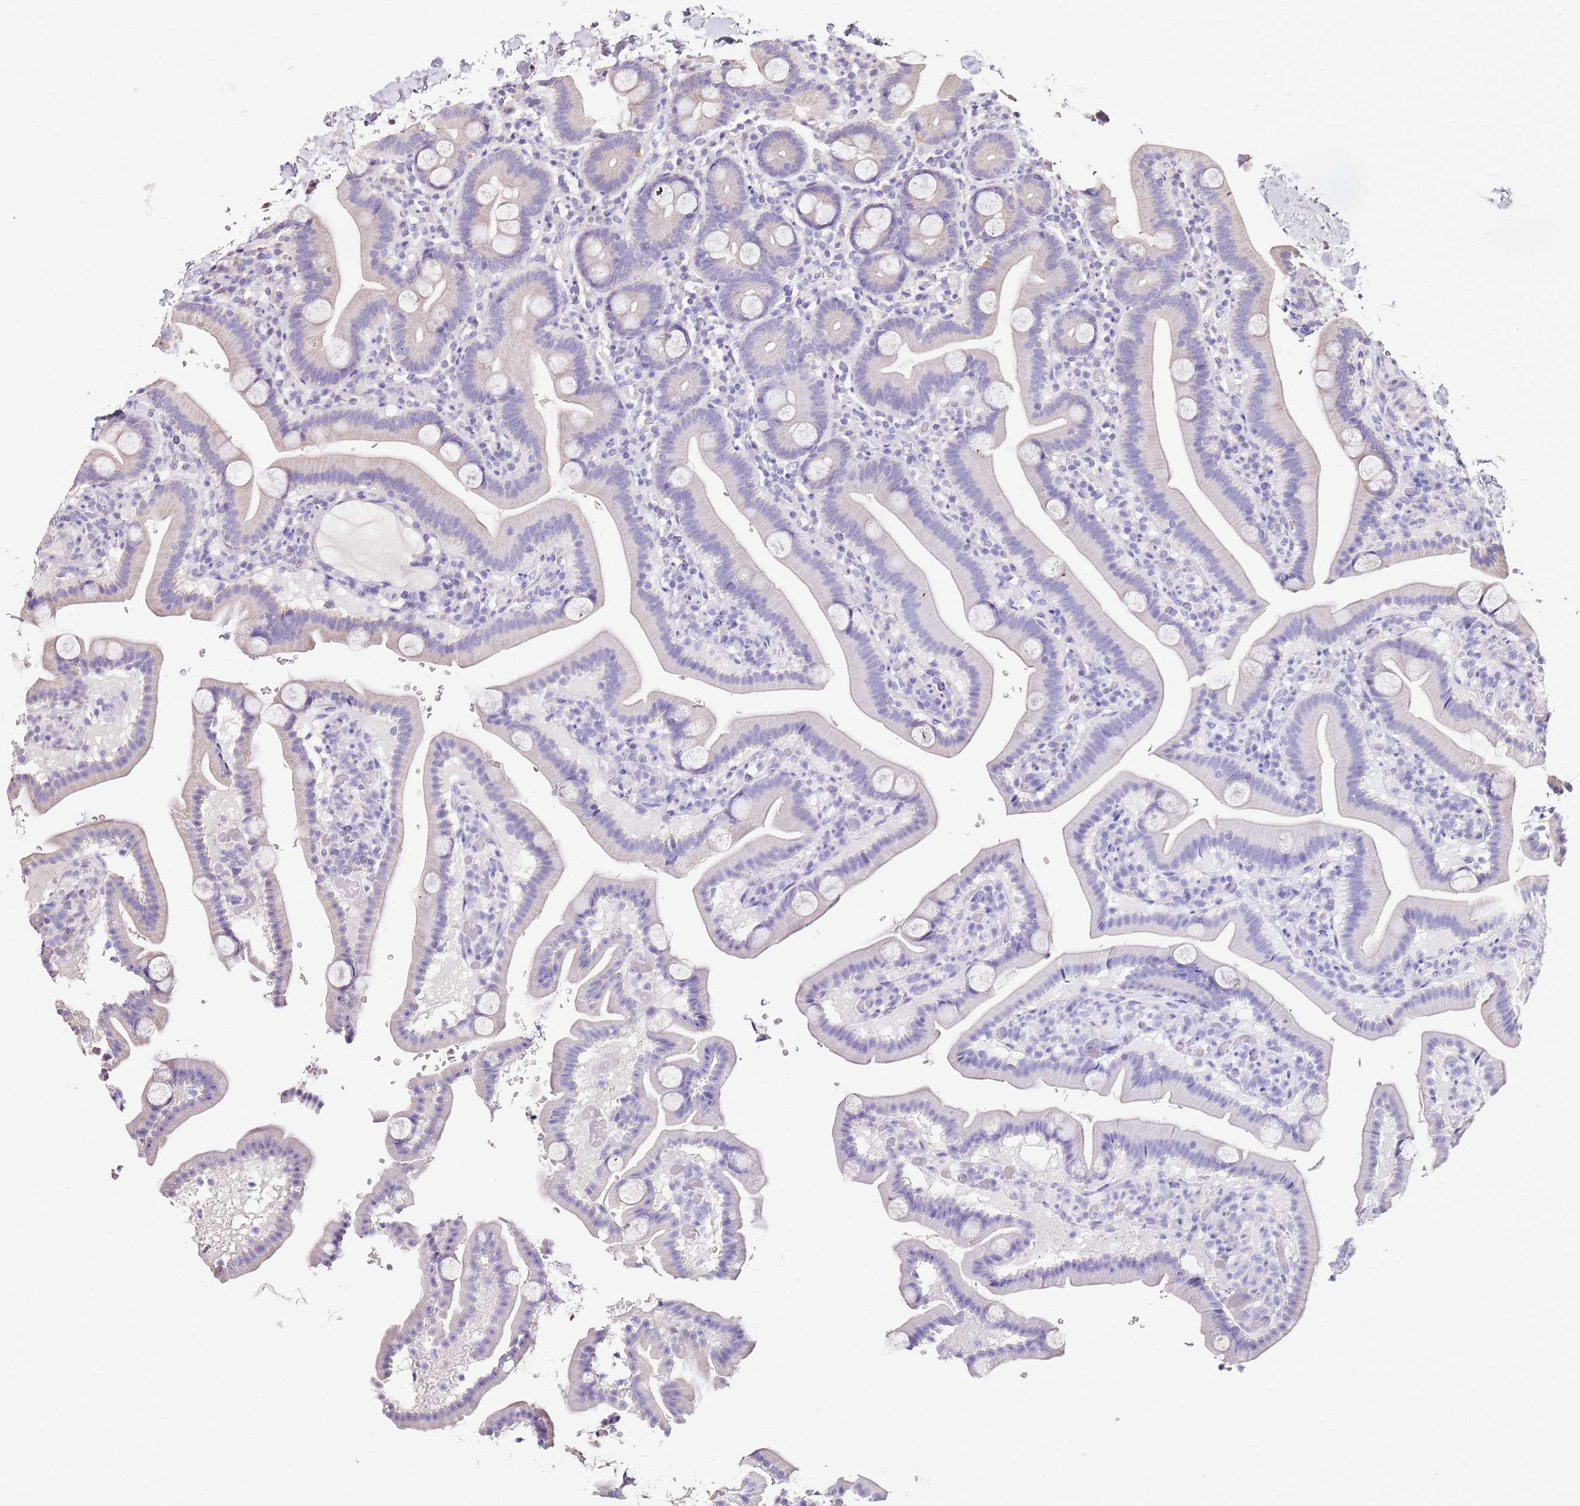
{"staining": {"intensity": "moderate", "quantity": "25%-75%", "location": "cytoplasmic/membranous"}, "tissue": "duodenum", "cell_type": "Glandular cells", "image_type": "normal", "snomed": [{"axis": "morphology", "description": "Normal tissue, NOS"}, {"axis": "topography", "description": "Duodenum"}], "caption": "A medium amount of moderate cytoplasmic/membranous expression is appreciated in approximately 25%-75% of glandular cells in benign duodenum. The staining was performed using DAB (3,3'-diaminobenzidine) to visualize the protein expression in brown, while the nuclei were stained in blue with hematoxylin (Magnification: 20x).", "gene": "OR2B11", "patient": {"sex": "male", "age": 55}}